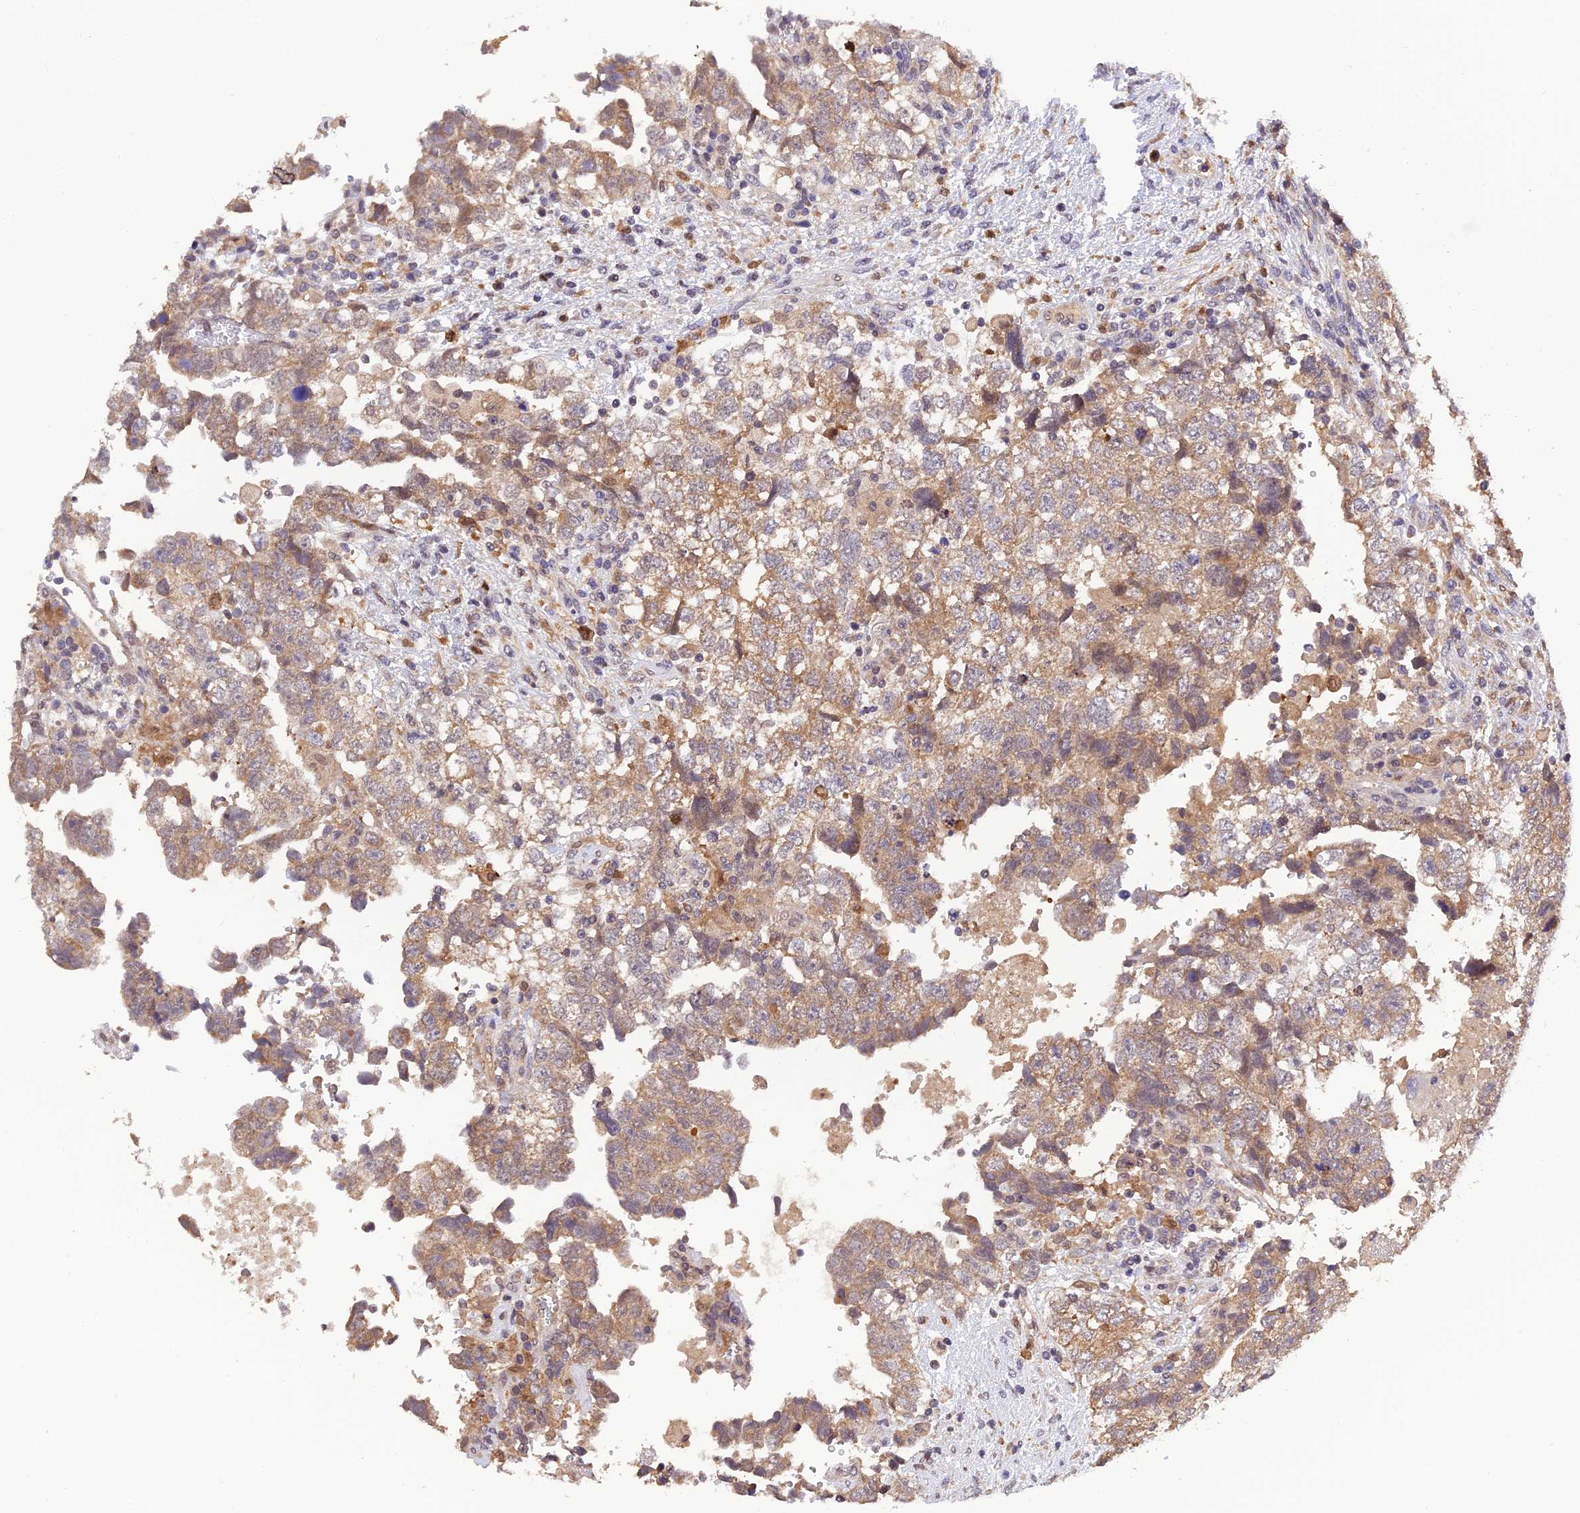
{"staining": {"intensity": "weak", "quantity": ">75%", "location": "cytoplasmic/membranous"}, "tissue": "testis cancer", "cell_type": "Tumor cells", "image_type": "cancer", "snomed": [{"axis": "morphology", "description": "Carcinoma, Embryonal, NOS"}, {"axis": "topography", "description": "Testis"}], "caption": "Testis cancer stained for a protein shows weak cytoplasmic/membranous positivity in tumor cells. The staining was performed using DAB (3,3'-diaminobenzidine), with brown indicating positive protein expression. Nuclei are stained blue with hematoxylin.", "gene": "MNS1", "patient": {"sex": "male", "age": 37}}